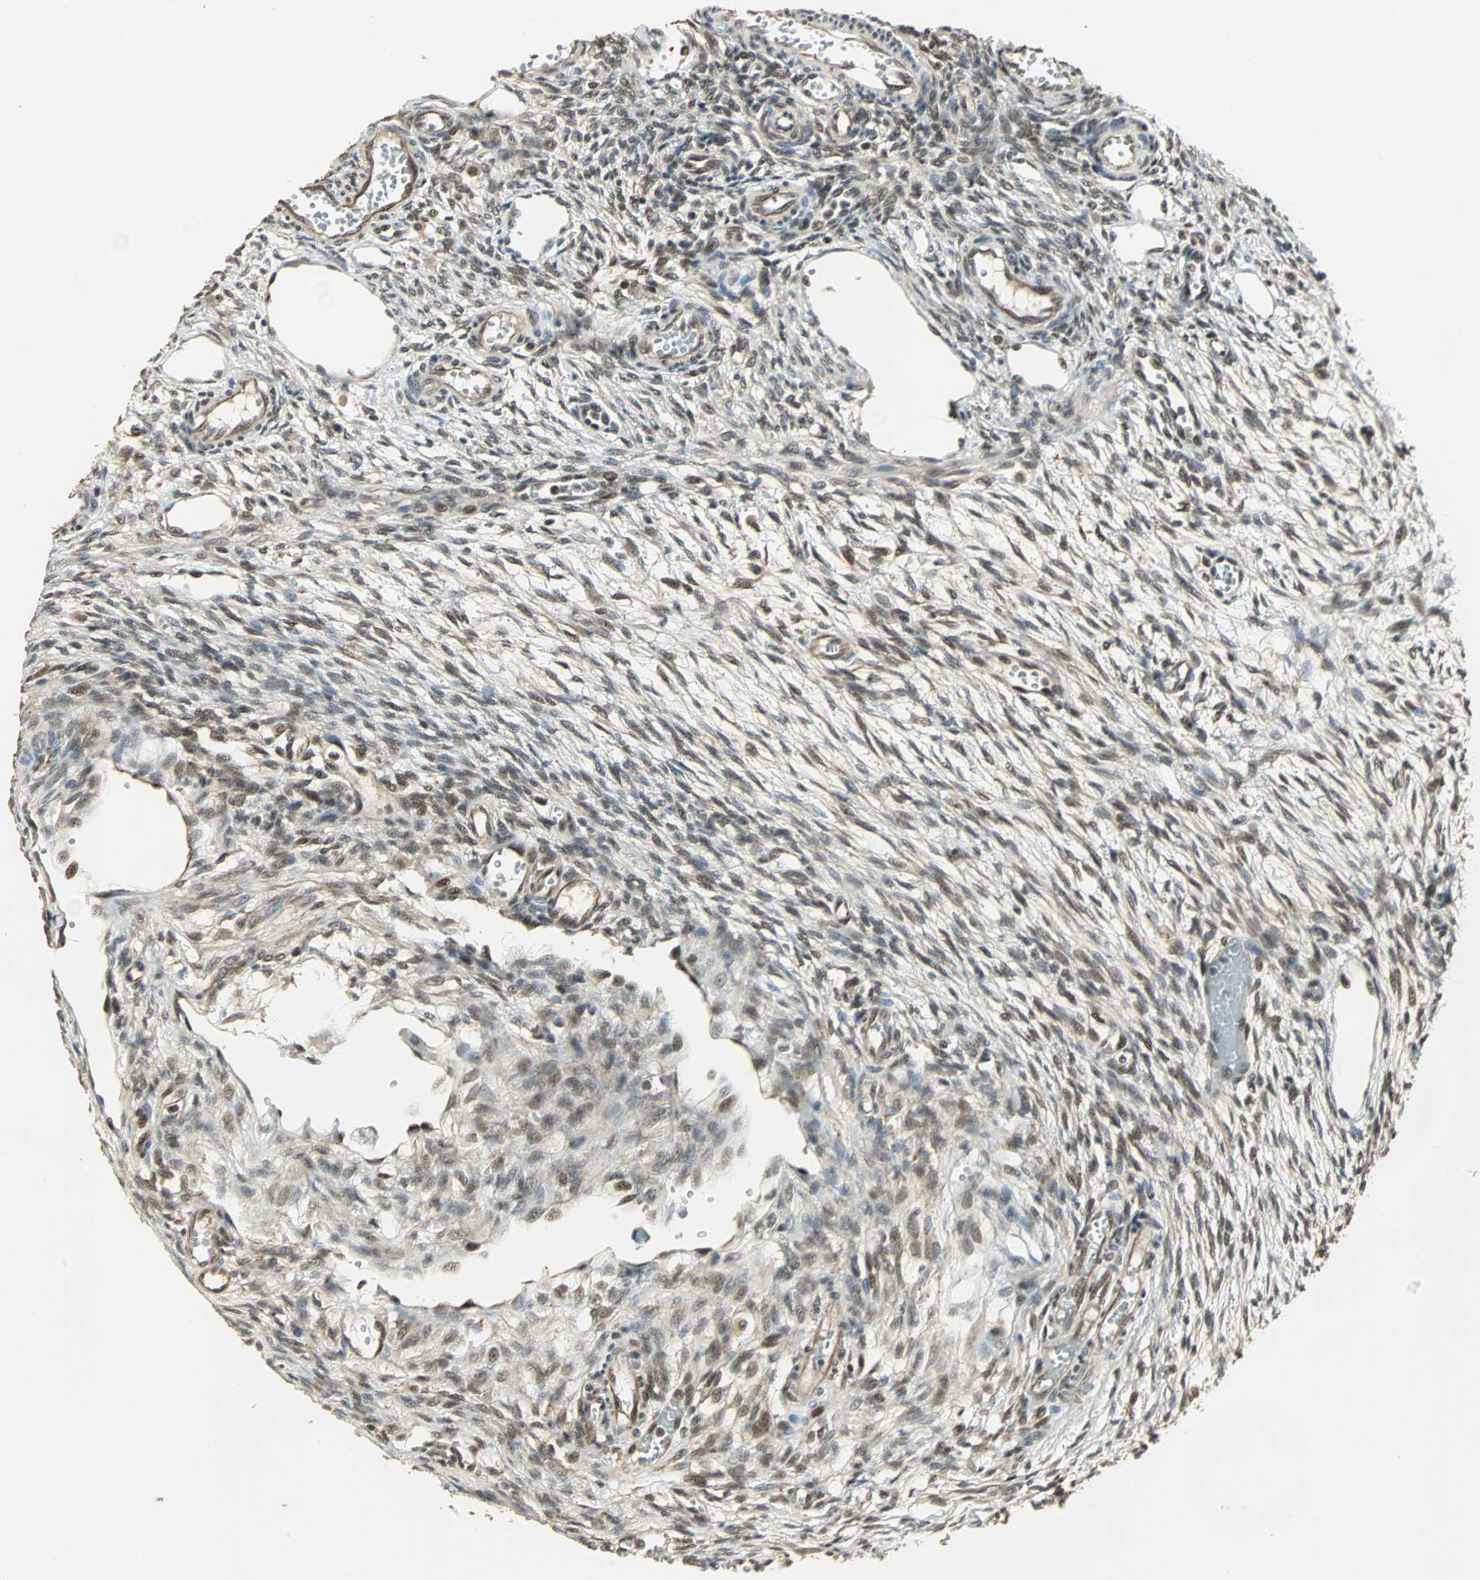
{"staining": {"intensity": "moderate", "quantity": ">75%", "location": "nuclear"}, "tissue": "ovary", "cell_type": "Ovarian stroma cells", "image_type": "normal", "snomed": [{"axis": "morphology", "description": "Normal tissue, NOS"}, {"axis": "topography", "description": "Ovary"}], "caption": "Protein staining exhibits moderate nuclear expression in approximately >75% of ovarian stroma cells in unremarkable ovary.", "gene": "MED4", "patient": {"sex": "female", "age": 33}}